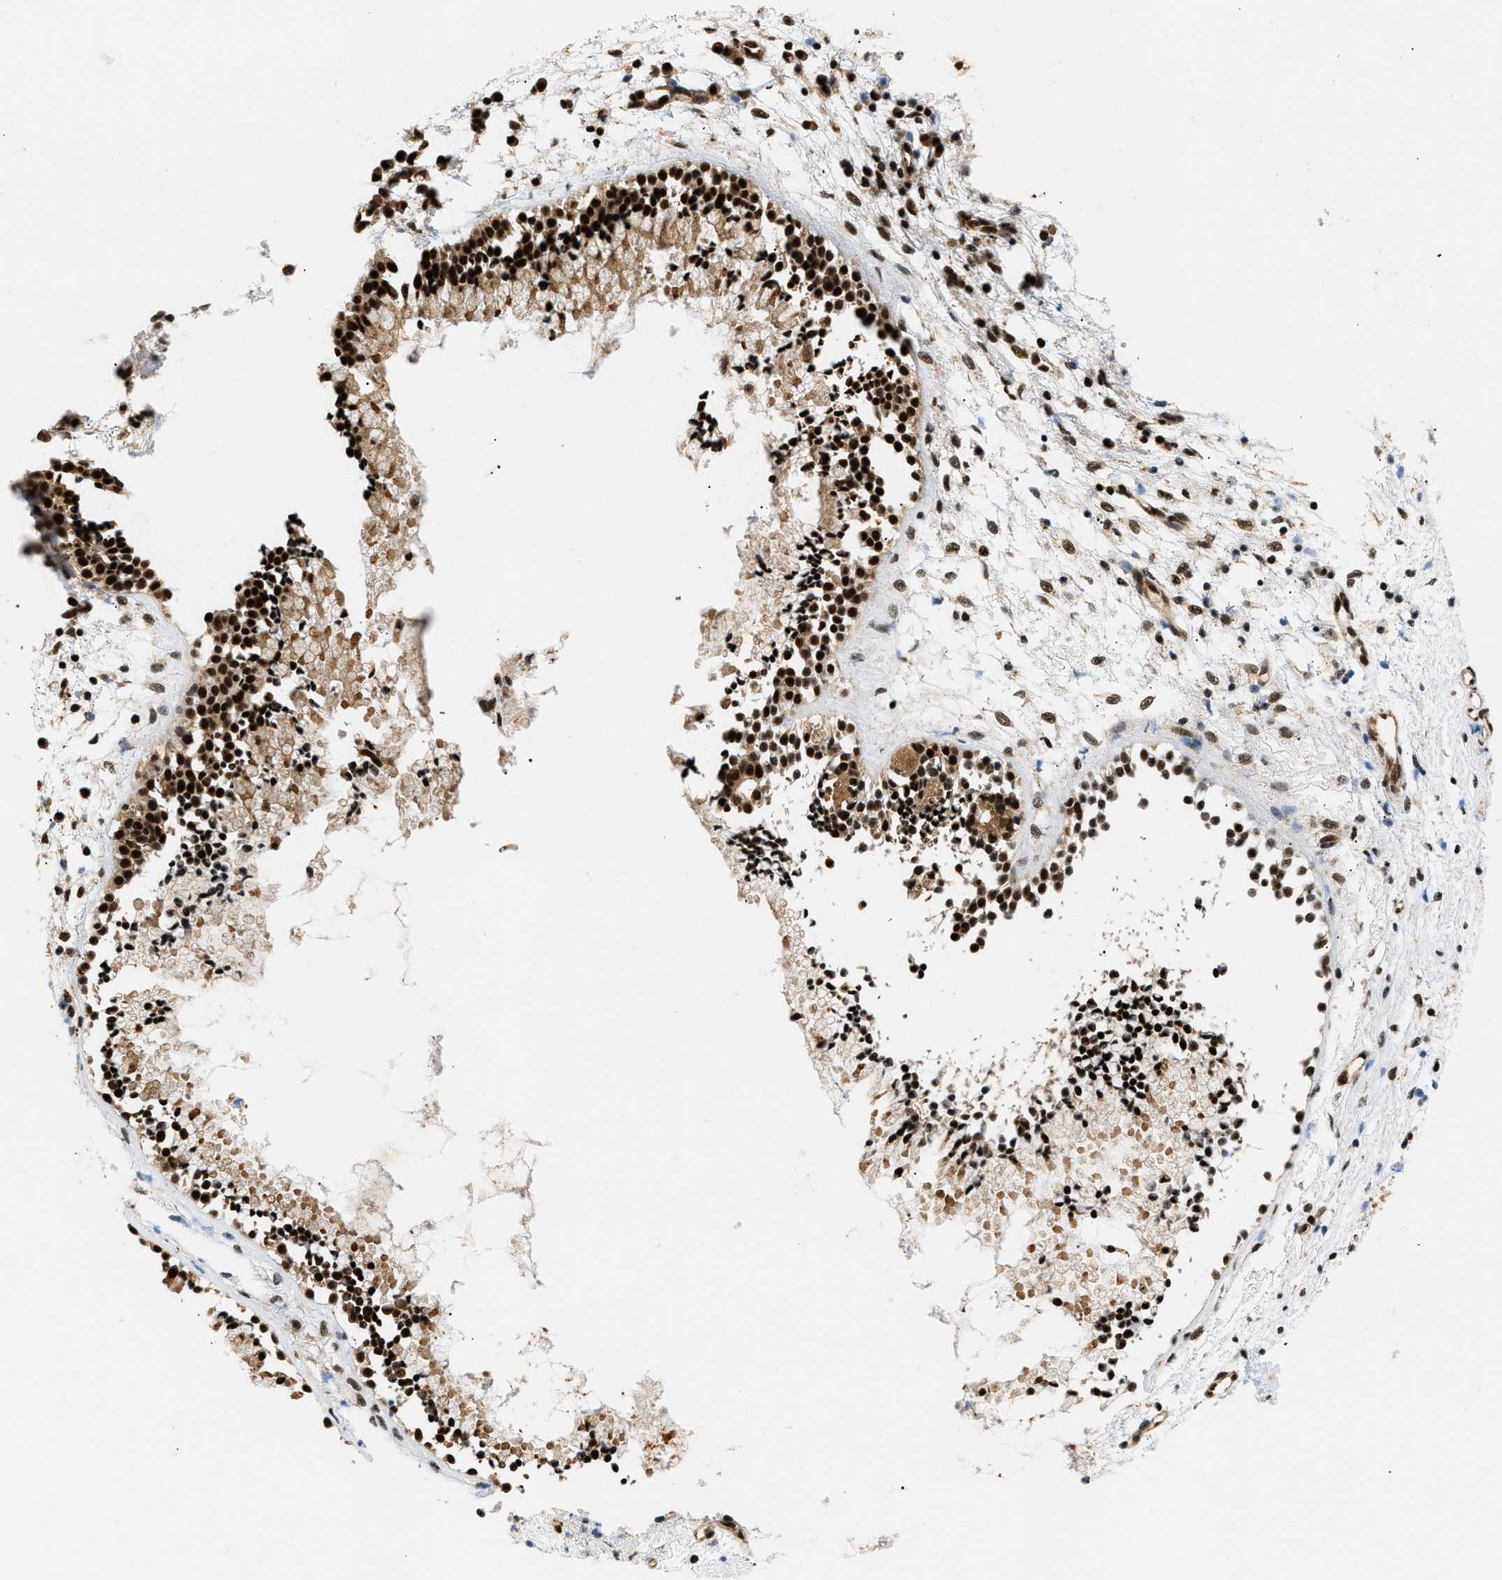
{"staining": {"intensity": "strong", "quantity": ">75%", "location": "cytoplasmic/membranous,nuclear"}, "tissue": "nasopharynx", "cell_type": "Respiratory epithelial cells", "image_type": "normal", "snomed": [{"axis": "morphology", "description": "Normal tissue, NOS"}, {"axis": "topography", "description": "Nasopharynx"}], "caption": "IHC image of benign nasopharynx stained for a protein (brown), which exhibits high levels of strong cytoplasmic/membranous,nuclear expression in approximately >75% of respiratory epithelial cells.", "gene": "RBM5", "patient": {"sex": "male", "age": 21}}